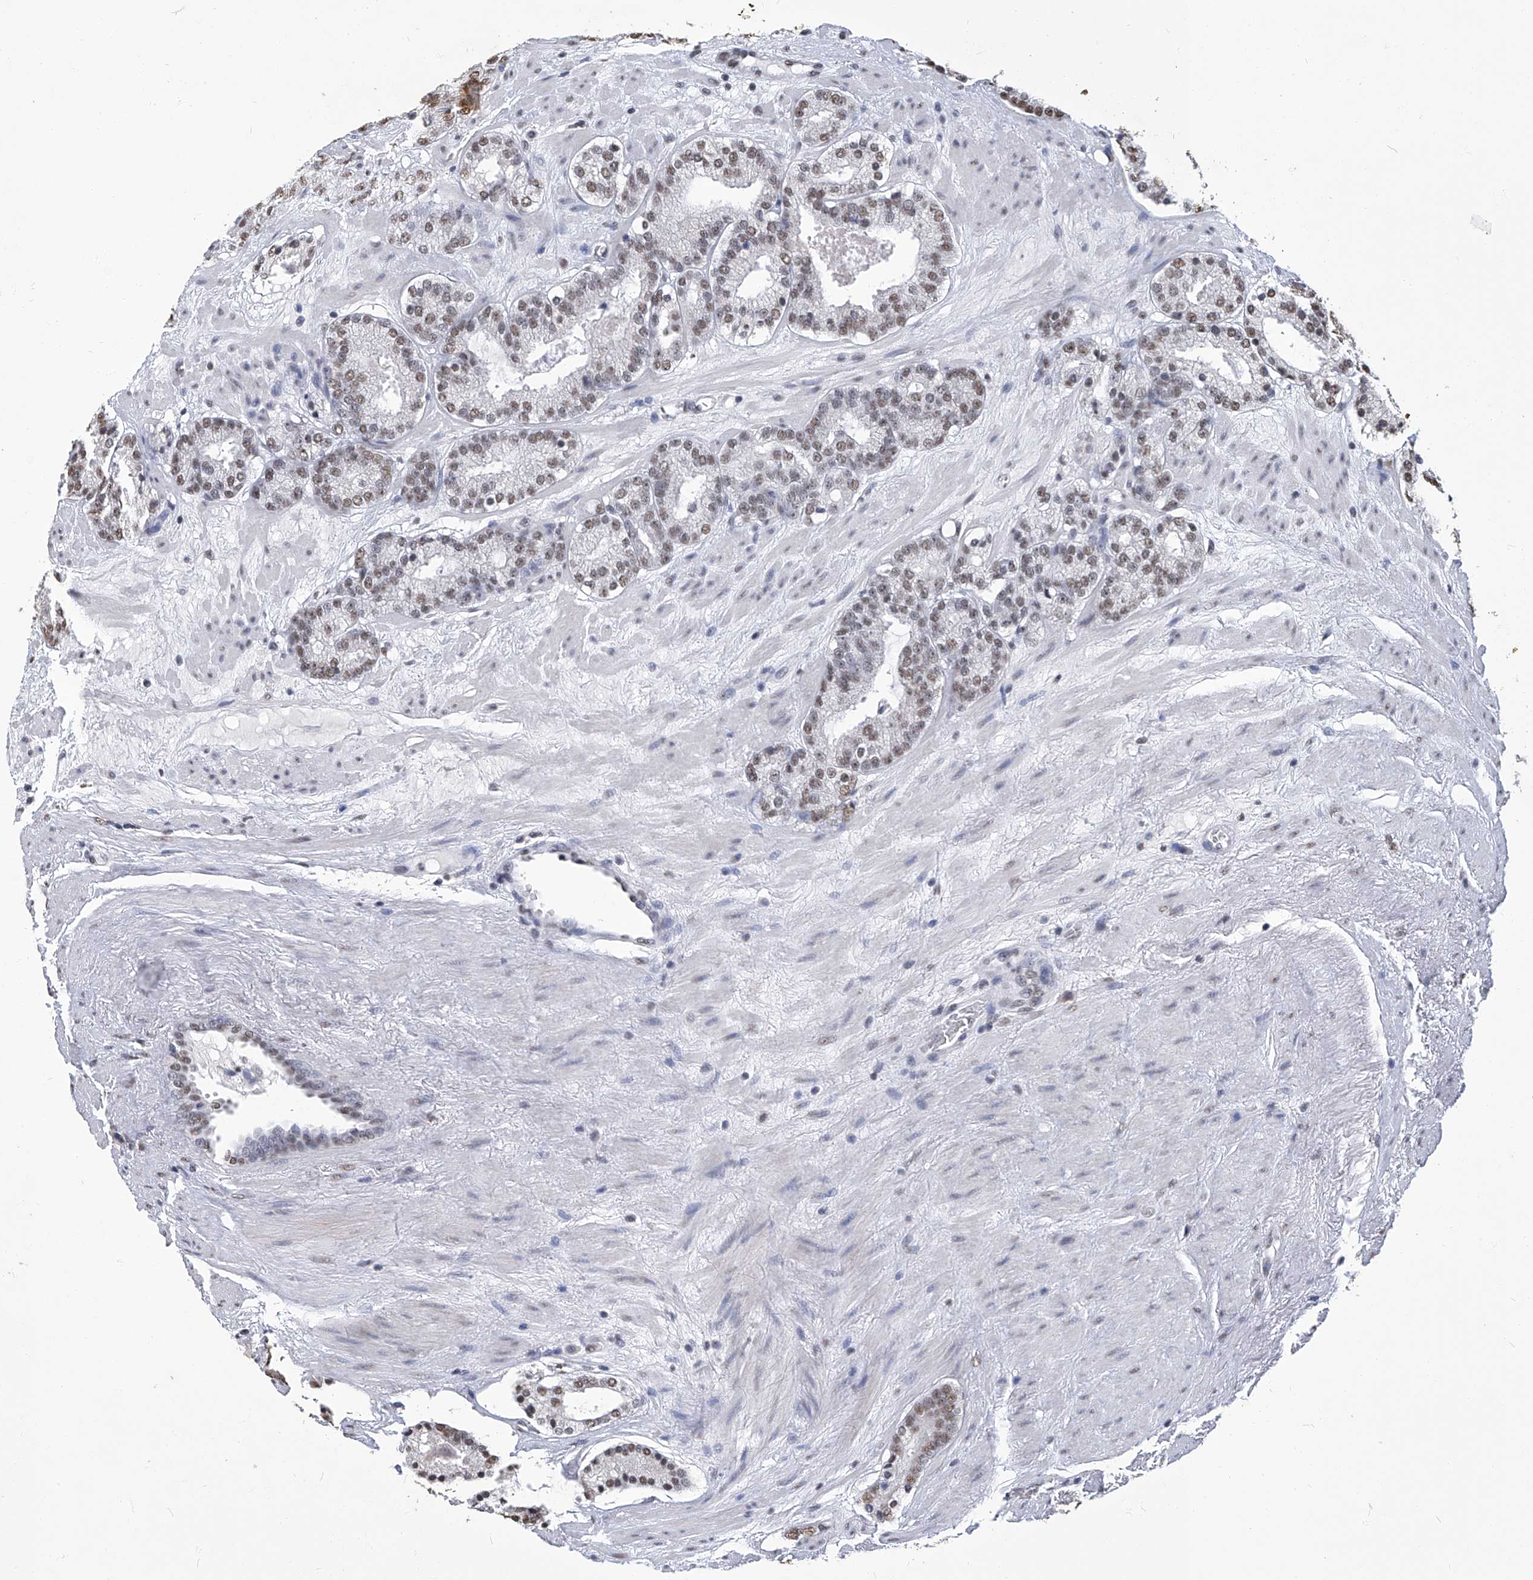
{"staining": {"intensity": "weak", "quantity": ">75%", "location": "nuclear"}, "tissue": "prostate cancer", "cell_type": "Tumor cells", "image_type": "cancer", "snomed": [{"axis": "morphology", "description": "Adenocarcinoma, Low grade"}, {"axis": "topography", "description": "Prostate"}], "caption": "DAB (3,3'-diaminobenzidine) immunohistochemical staining of human prostate cancer demonstrates weak nuclear protein expression in approximately >75% of tumor cells.", "gene": "HBP1", "patient": {"sex": "male", "age": 69}}